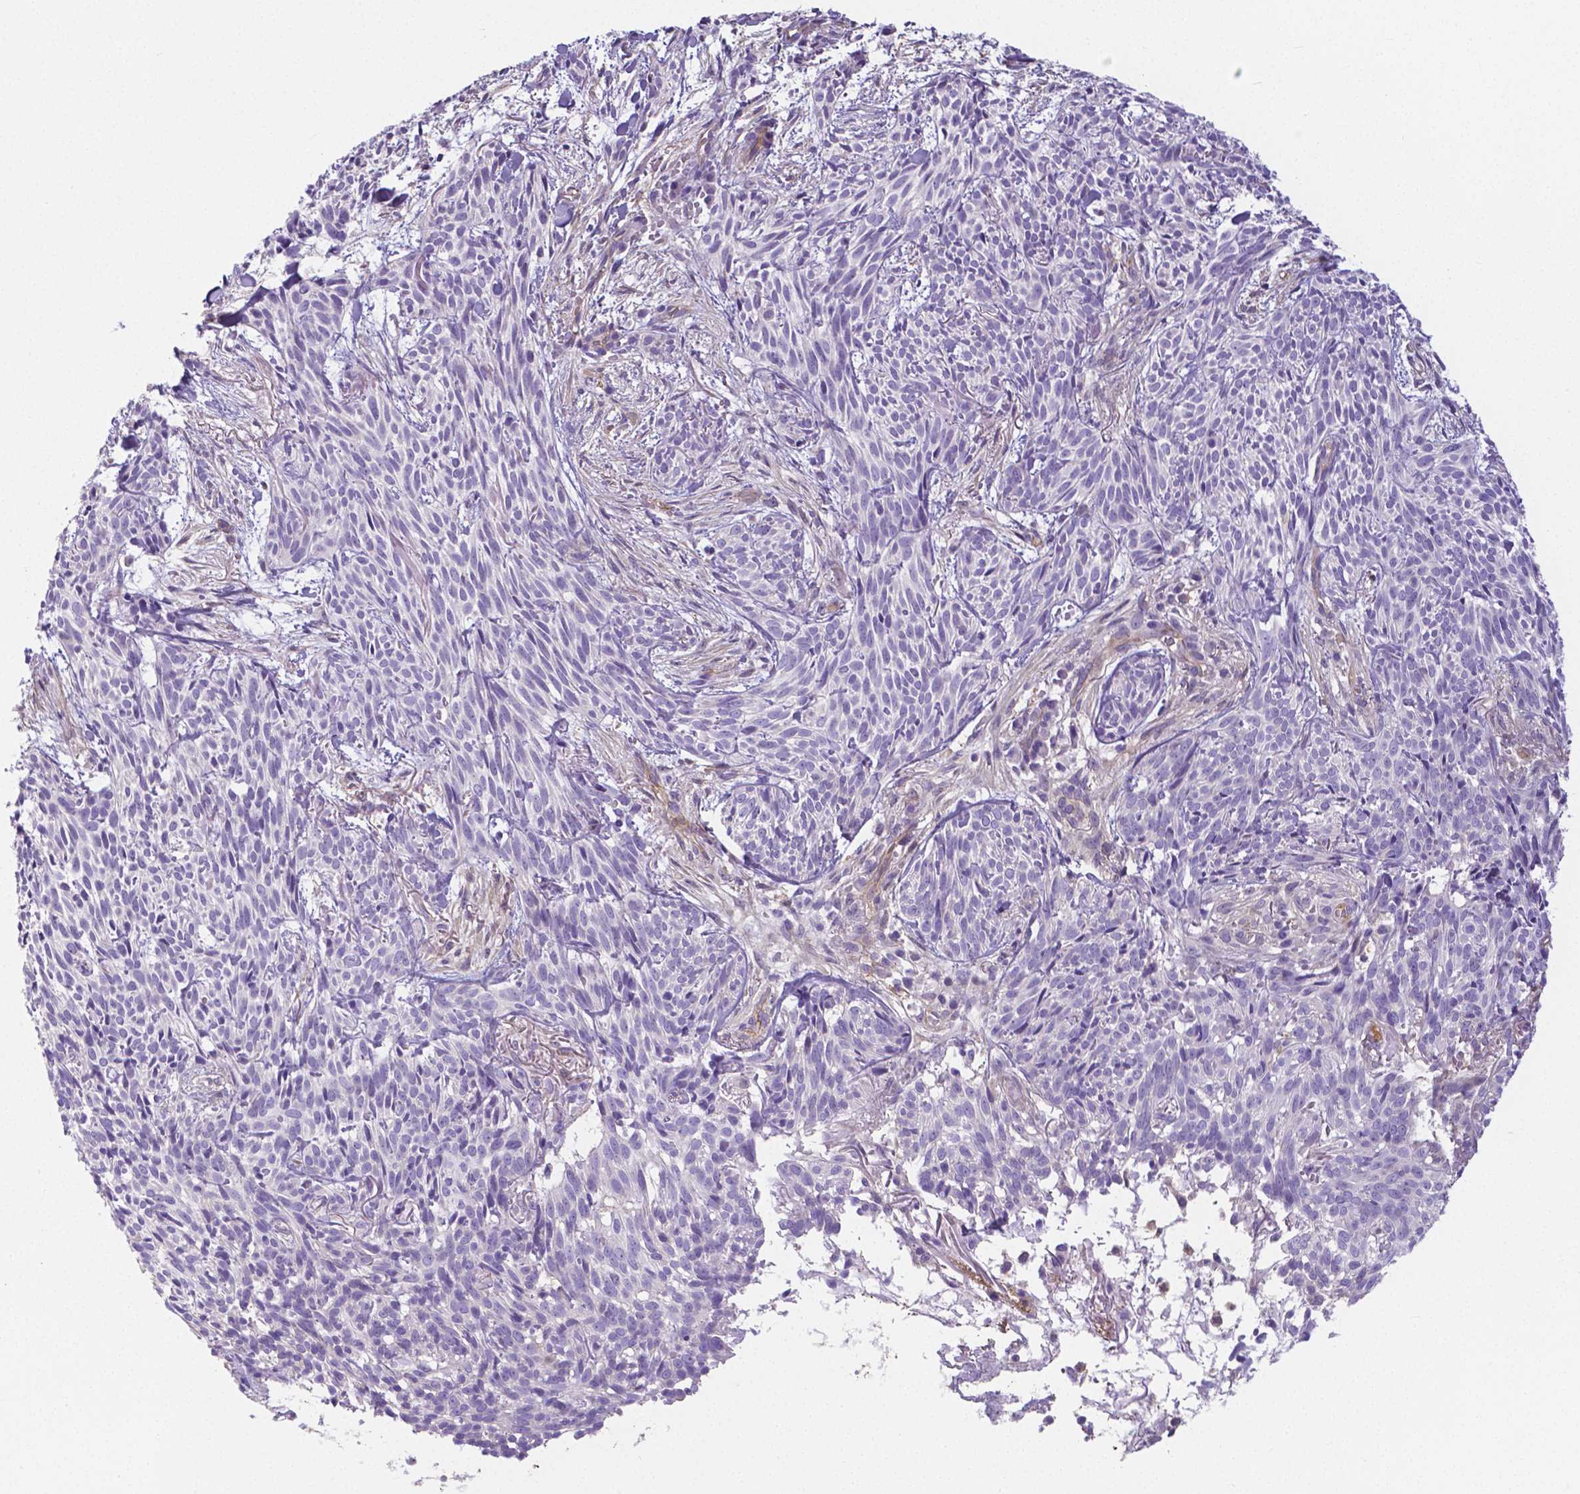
{"staining": {"intensity": "negative", "quantity": "none", "location": "none"}, "tissue": "skin cancer", "cell_type": "Tumor cells", "image_type": "cancer", "snomed": [{"axis": "morphology", "description": "Basal cell carcinoma"}, {"axis": "topography", "description": "Skin"}], "caption": "DAB (3,3'-diaminobenzidine) immunohistochemical staining of skin basal cell carcinoma displays no significant positivity in tumor cells.", "gene": "CRMP1", "patient": {"sex": "male", "age": 71}}